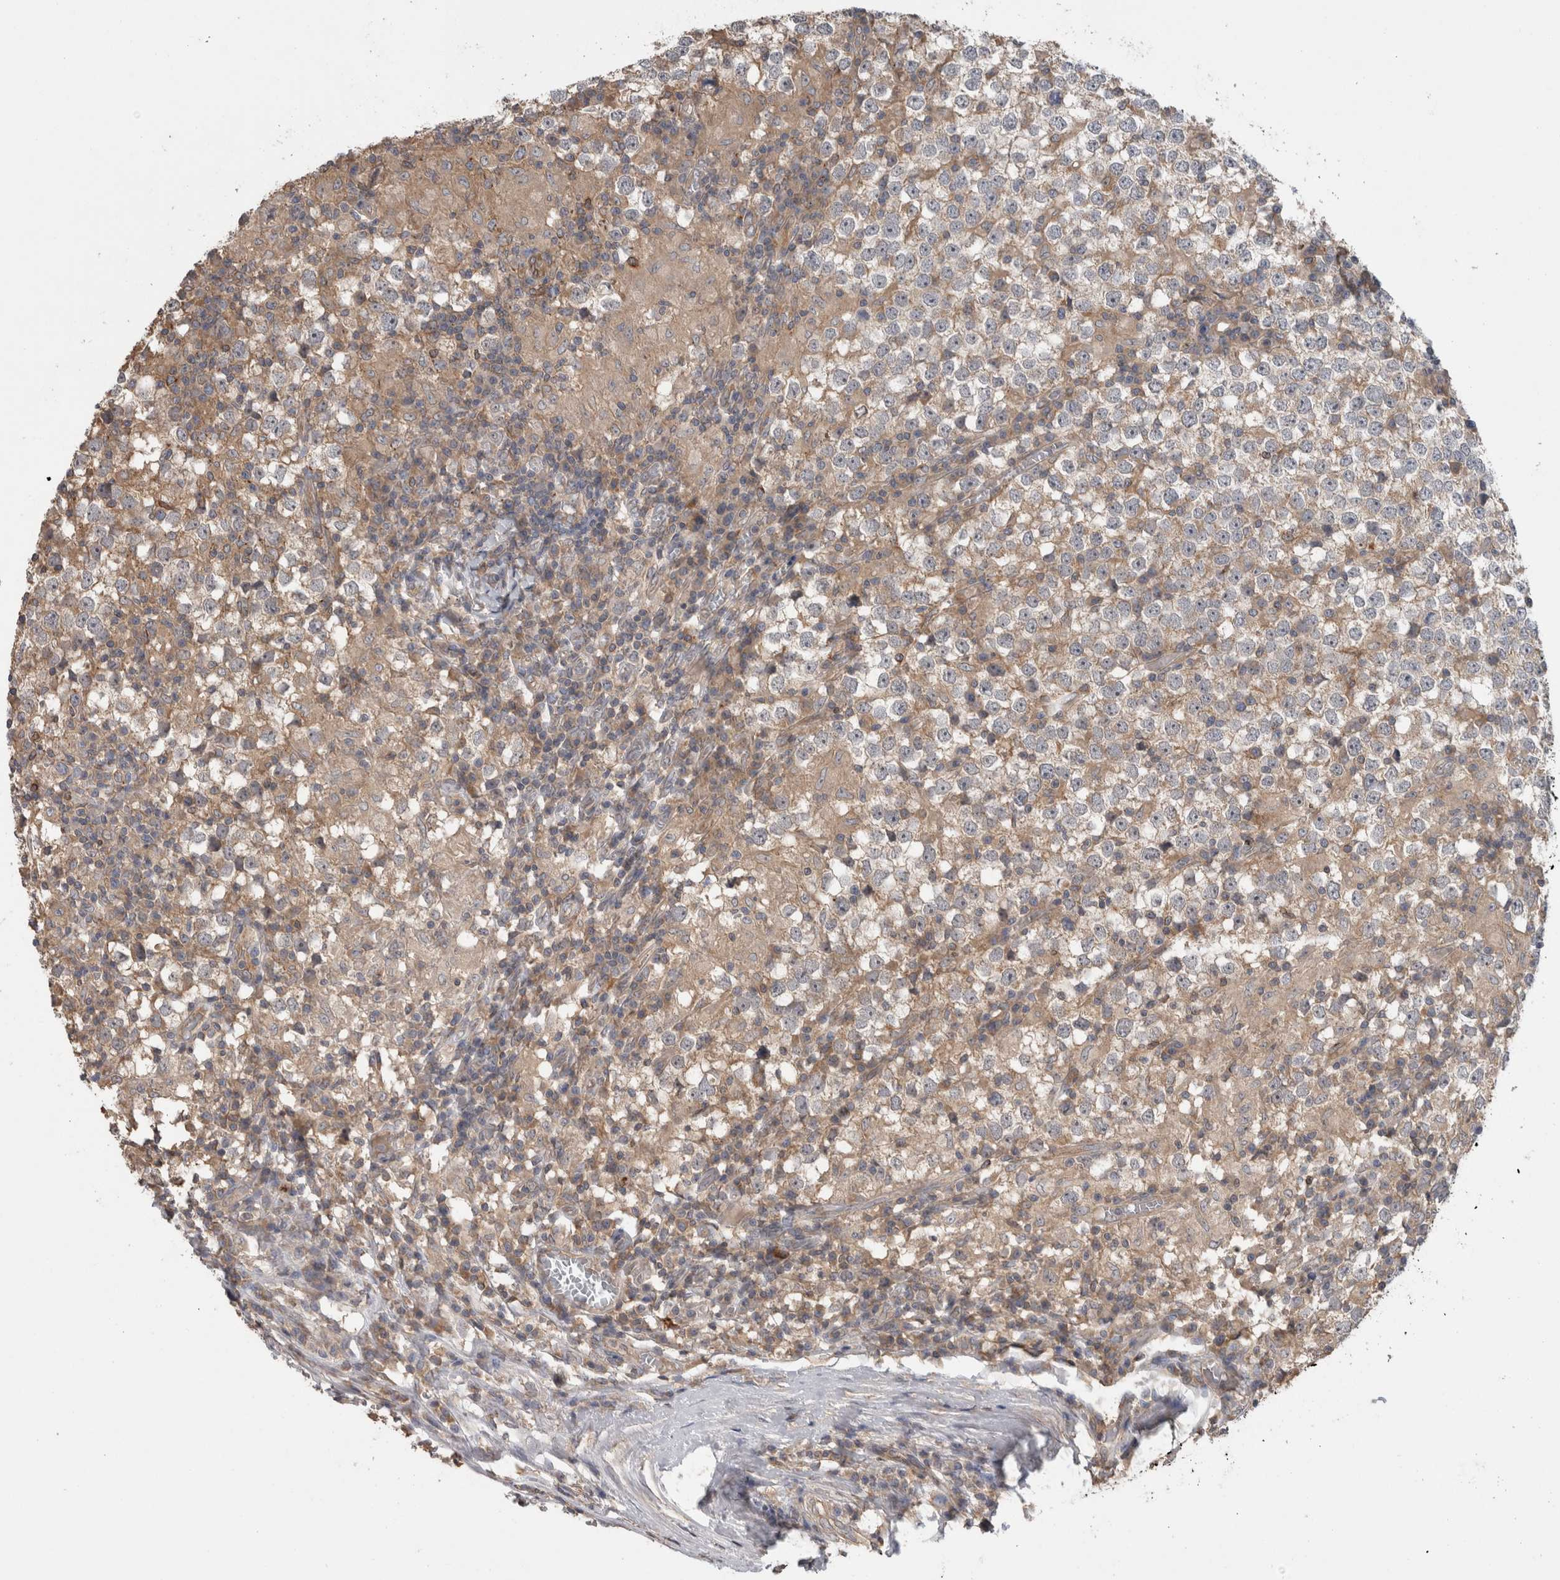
{"staining": {"intensity": "negative", "quantity": "none", "location": "none"}, "tissue": "testis cancer", "cell_type": "Tumor cells", "image_type": "cancer", "snomed": [{"axis": "morphology", "description": "Seminoma, NOS"}, {"axis": "topography", "description": "Testis"}], "caption": "Immunohistochemistry micrograph of human testis seminoma stained for a protein (brown), which exhibits no staining in tumor cells.", "gene": "TARBP1", "patient": {"sex": "male", "age": 65}}